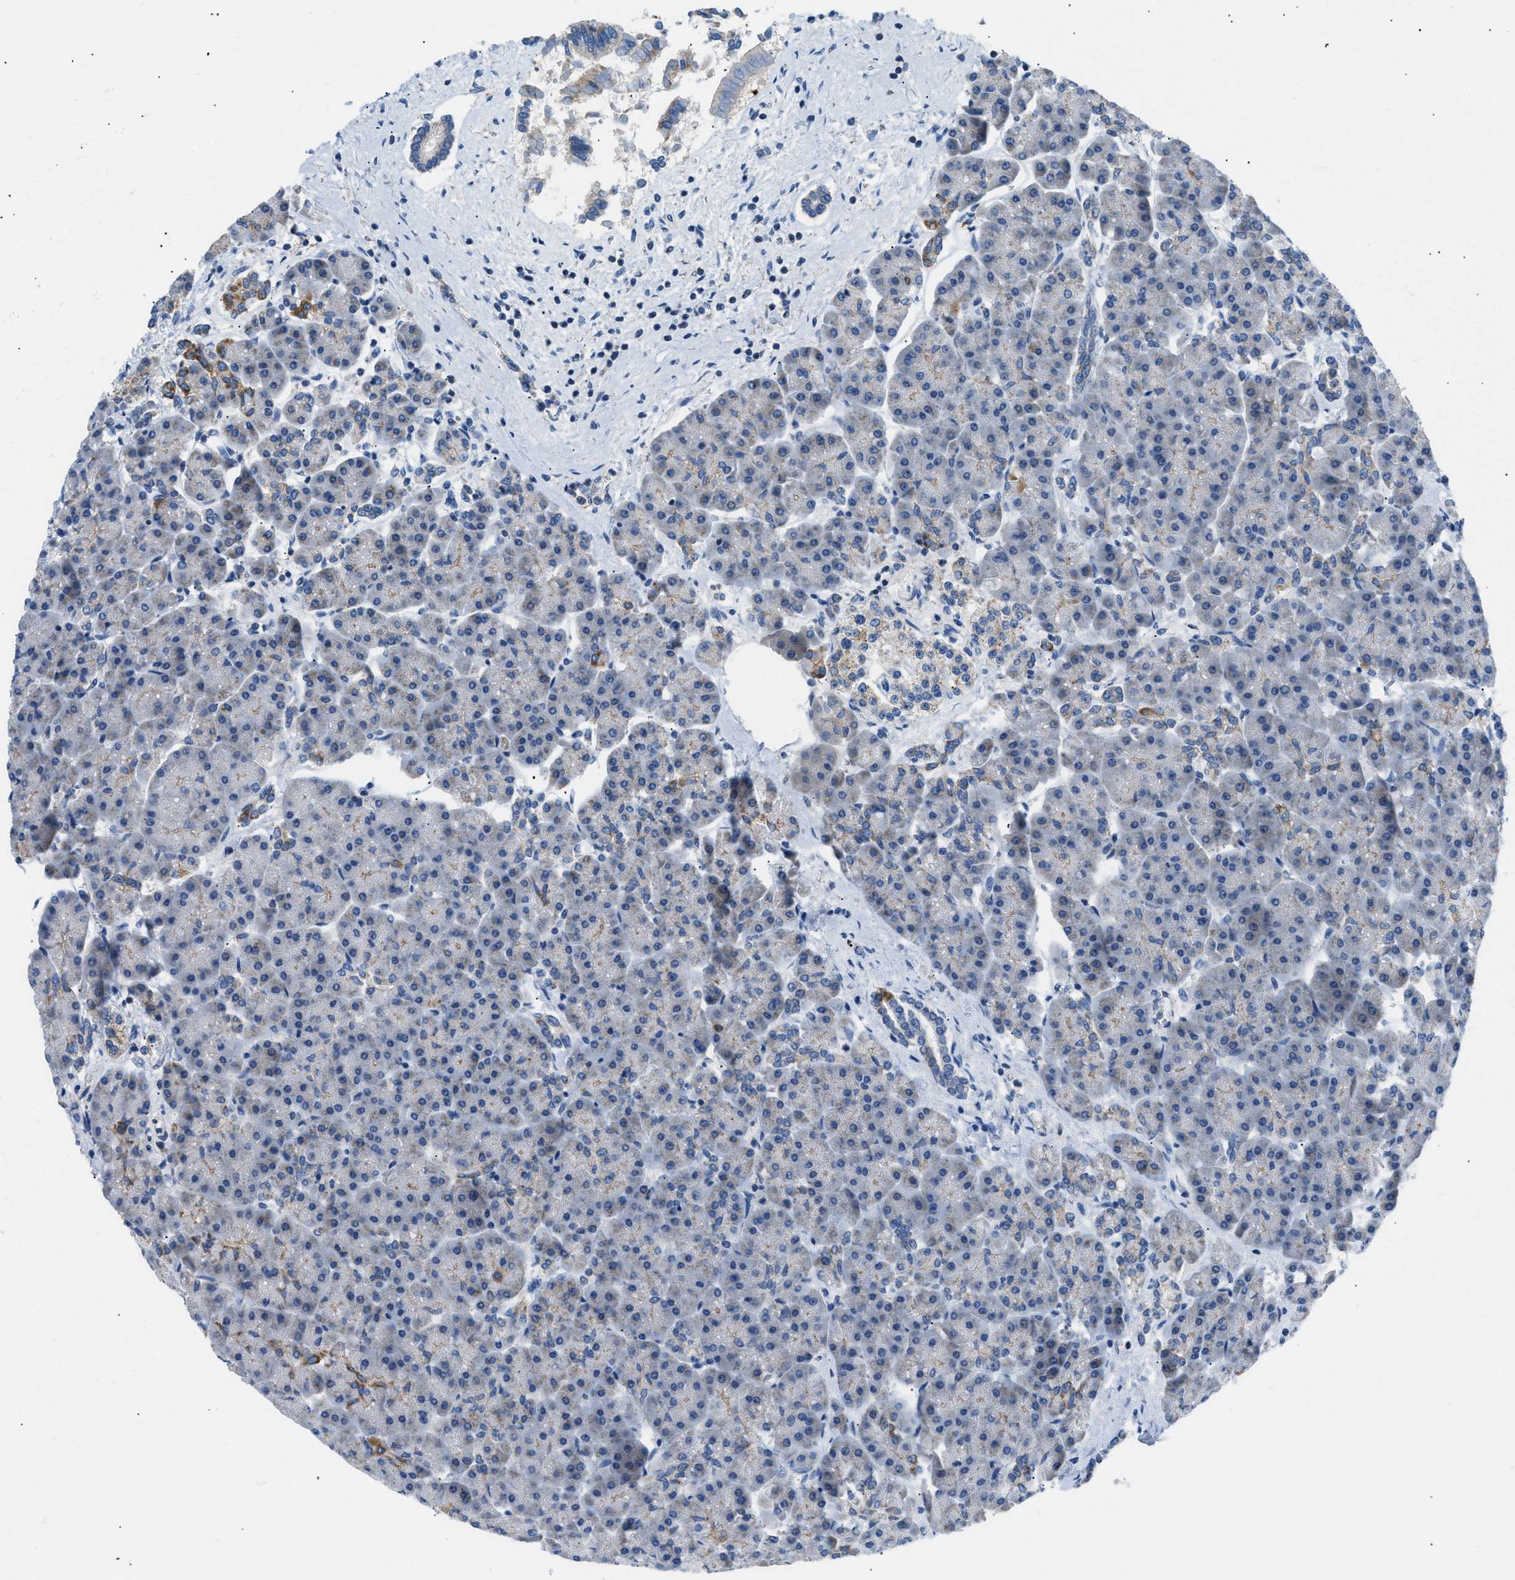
{"staining": {"intensity": "weak", "quantity": "<25%", "location": "cytoplasmic/membranous"}, "tissue": "pancreas", "cell_type": "Exocrine glandular cells", "image_type": "normal", "snomed": [{"axis": "morphology", "description": "Normal tissue, NOS"}, {"axis": "topography", "description": "Pancreas"}], "caption": "Immunohistochemistry of unremarkable human pancreas shows no positivity in exocrine glandular cells.", "gene": "ILDR1", "patient": {"sex": "female", "age": 70}}